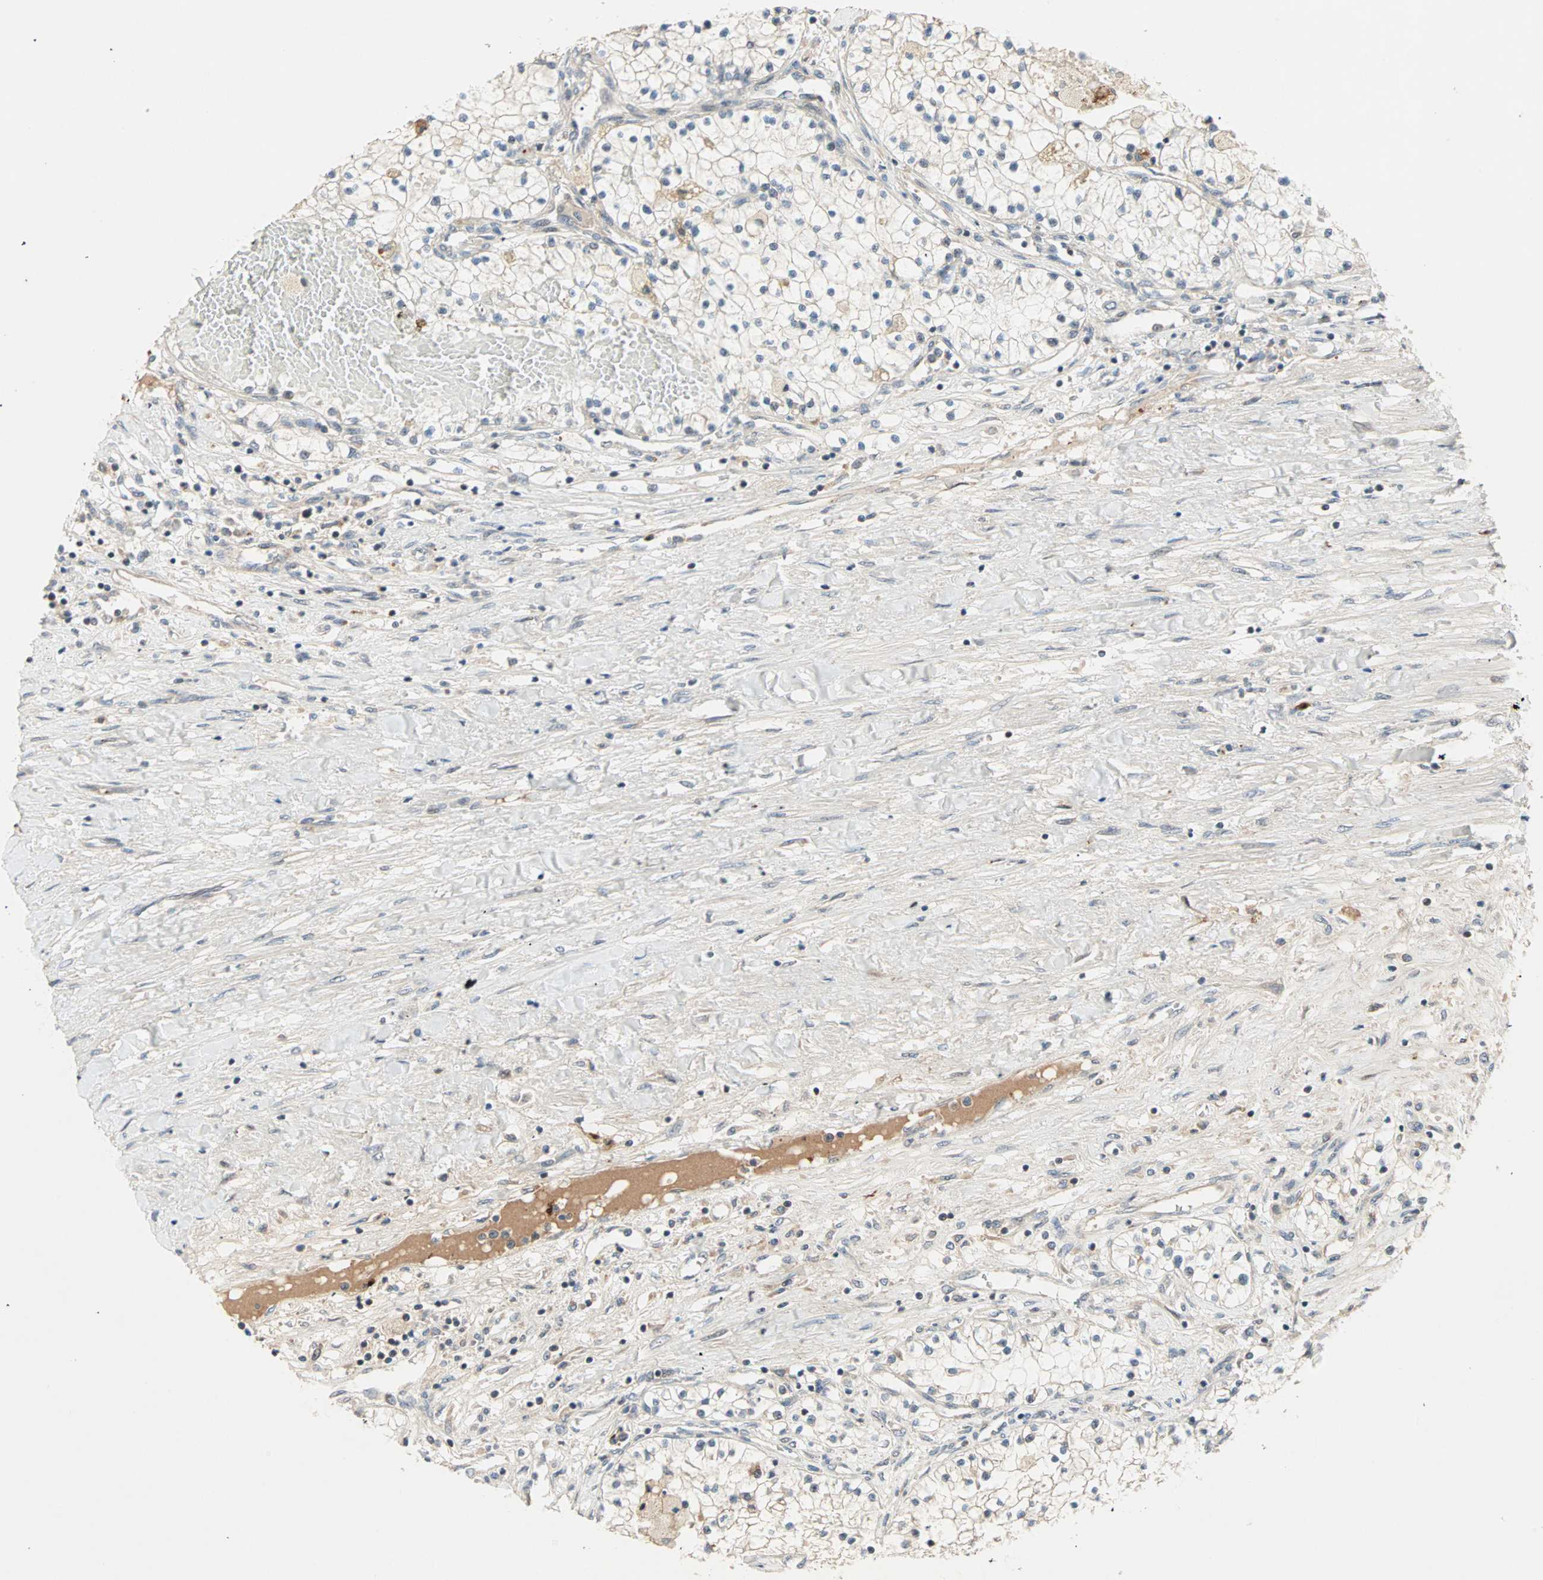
{"staining": {"intensity": "negative", "quantity": "none", "location": "none"}, "tissue": "renal cancer", "cell_type": "Tumor cells", "image_type": "cancer", "snomed": [{"axis": "morphology", "description": "Adenocarcinoma, NOS"}, {"axis": "topography", "description": "Kidney"}], "caption": "DAB immunohistochemical staining of renal cancer (adenocarcinoma) demonstrates no significant positivity in tumor cells.", "gene": "PROS1", "patient": {"sex": "male", "age": 68}}